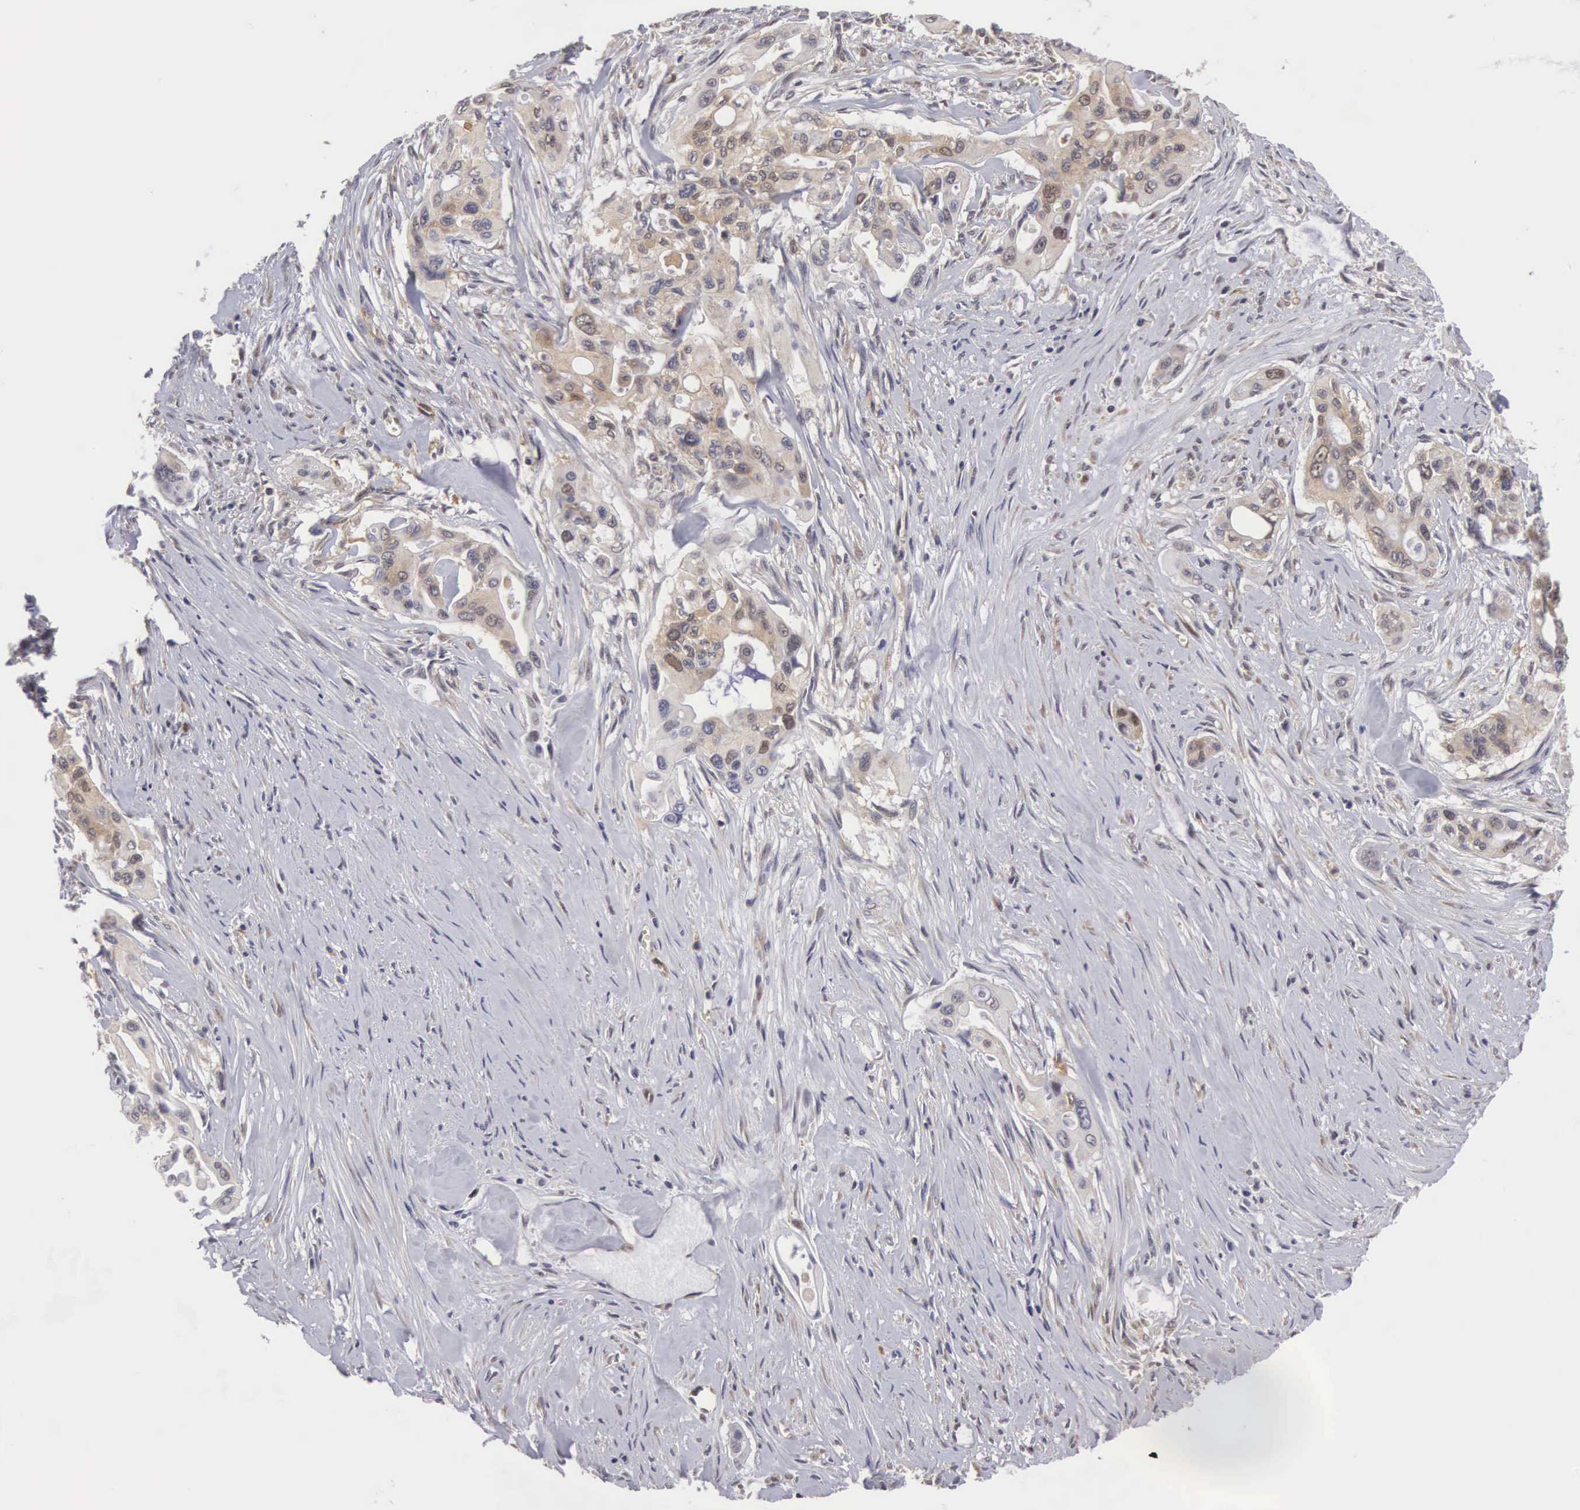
{"staining": {"intensity": "weak", "quantity": ">75%", "location": "cytoplasmic/membranous"}, "tissue": "pancreatic cancer", "cell_type": "Tumor cells", "image_type": "cancer", "snomed": [{"axis": "morphology", "description": "Adenocarcinoma, NOS"}, {"axis": "topography", "description": "Pancreas"}], "caption": "This is a micrograph of immunohistochemistry staining of adenocarcinoma (pancreatic), which shows weak staining in the cytoplasmic/membranous of tumor cells.", "gene": "ADSL", "patient": {"sex": "male", "age": 77}}